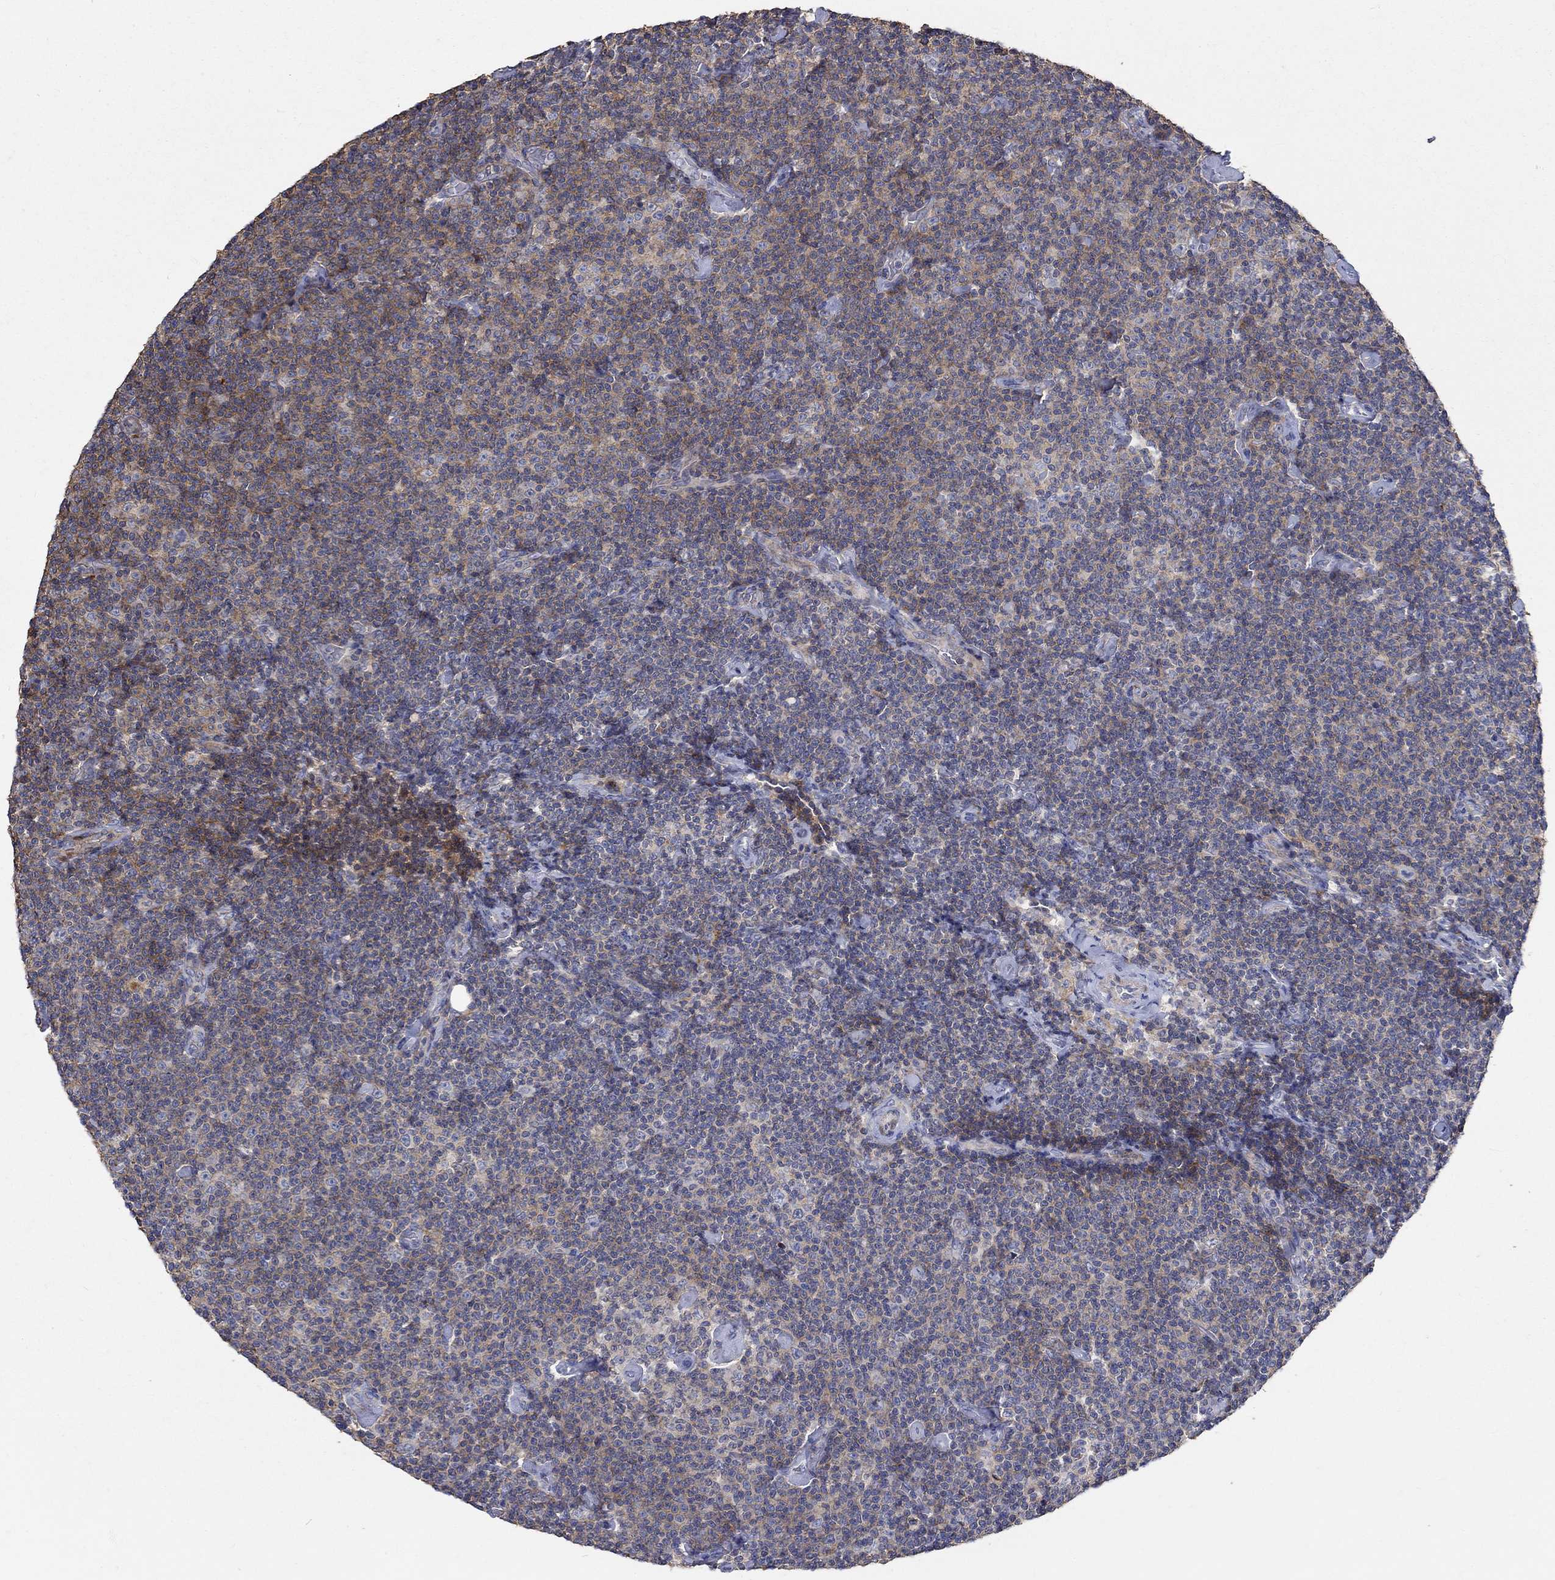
{"staining": {"intensity": "moderate", "quantity": "<25%", "location": "cytoplasmic/membranous"}, "tissue": "lymphoma", "cell_type": "Tumor cells", "image_type": "cancer", "snomed": [{"axis": "morphology", "description": "Malignant lymphoma, non-Hodgkin's type, Low grade"}, {"axis": "topography", "description": "Lymph node"}], "caption": "Brown immunohistochemical staining in human lymphoma shows moderate cytoplasmic/membranous expression in about <25% of tumor cells. The staining is performed using DAB (3,3'-diaminobenzidine) brown chromogen to label protein expression. The nuclei are counter-stained blue using hematoxylin.", "gene": "TNFAIP8L3", "patient": {"sex": "male", "age": 81}}